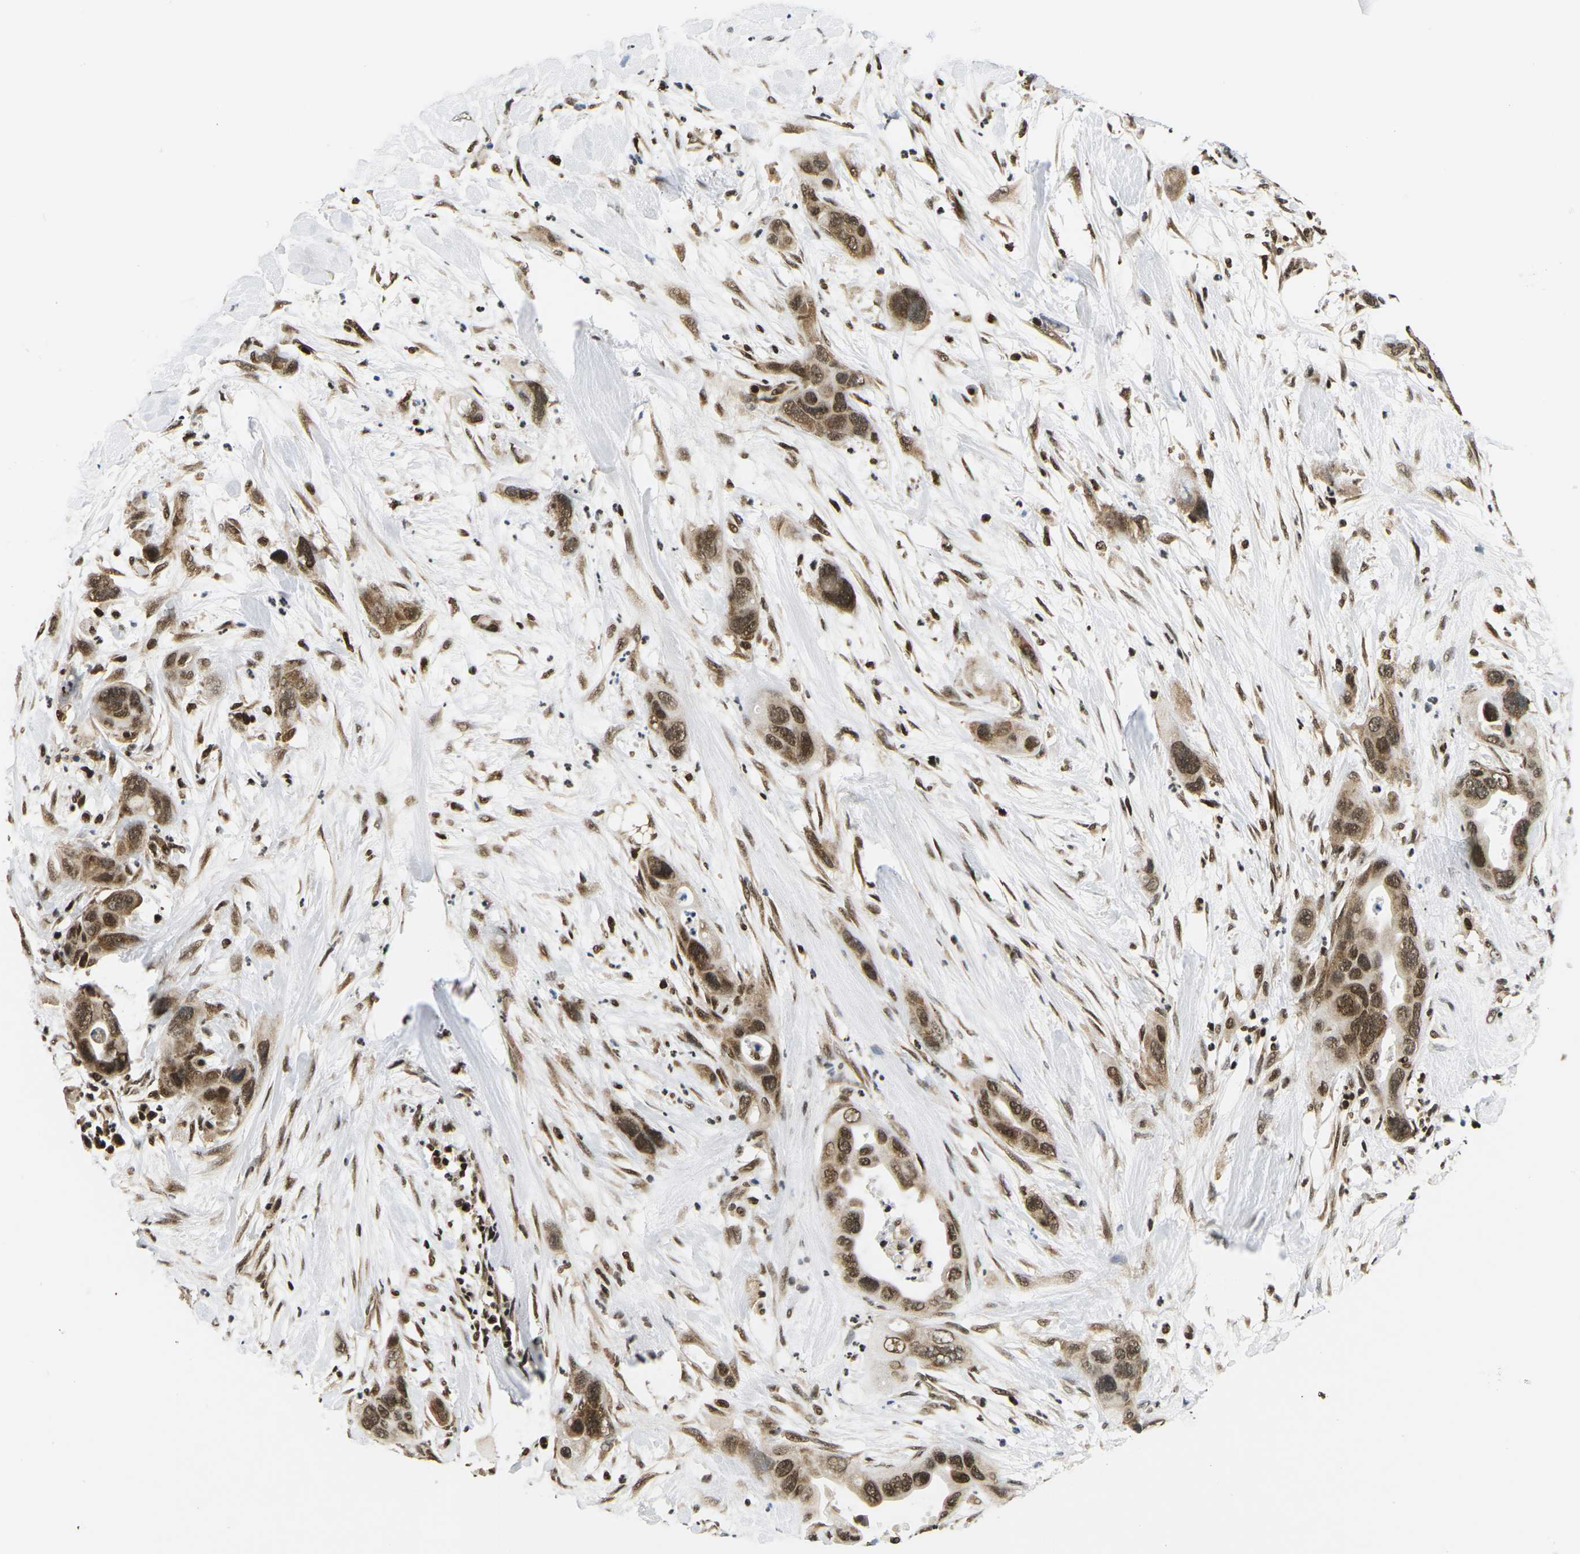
{"staining": {"intensity": "moderate", "quantity": ">75%", "location": "cytoplasmic/membranous,nuclear"}, "tissue": "pancreatic cancer", "cell_type": "Tumor cells", "image_type": "cancer", "snomed": [{"axis": "morphology", "description": "Adenocarcinoma, NOS"}, {"axis": "topography", "description": "Pancreas"}], "caption": "A brown stain shows moderate cytoplasmic/membranous and nuclear expression of a protein in human pancreatic adenocarcinoma tumor cells.", "gene": "CELF1", "patient": {"sex": "female", "age": 71}}